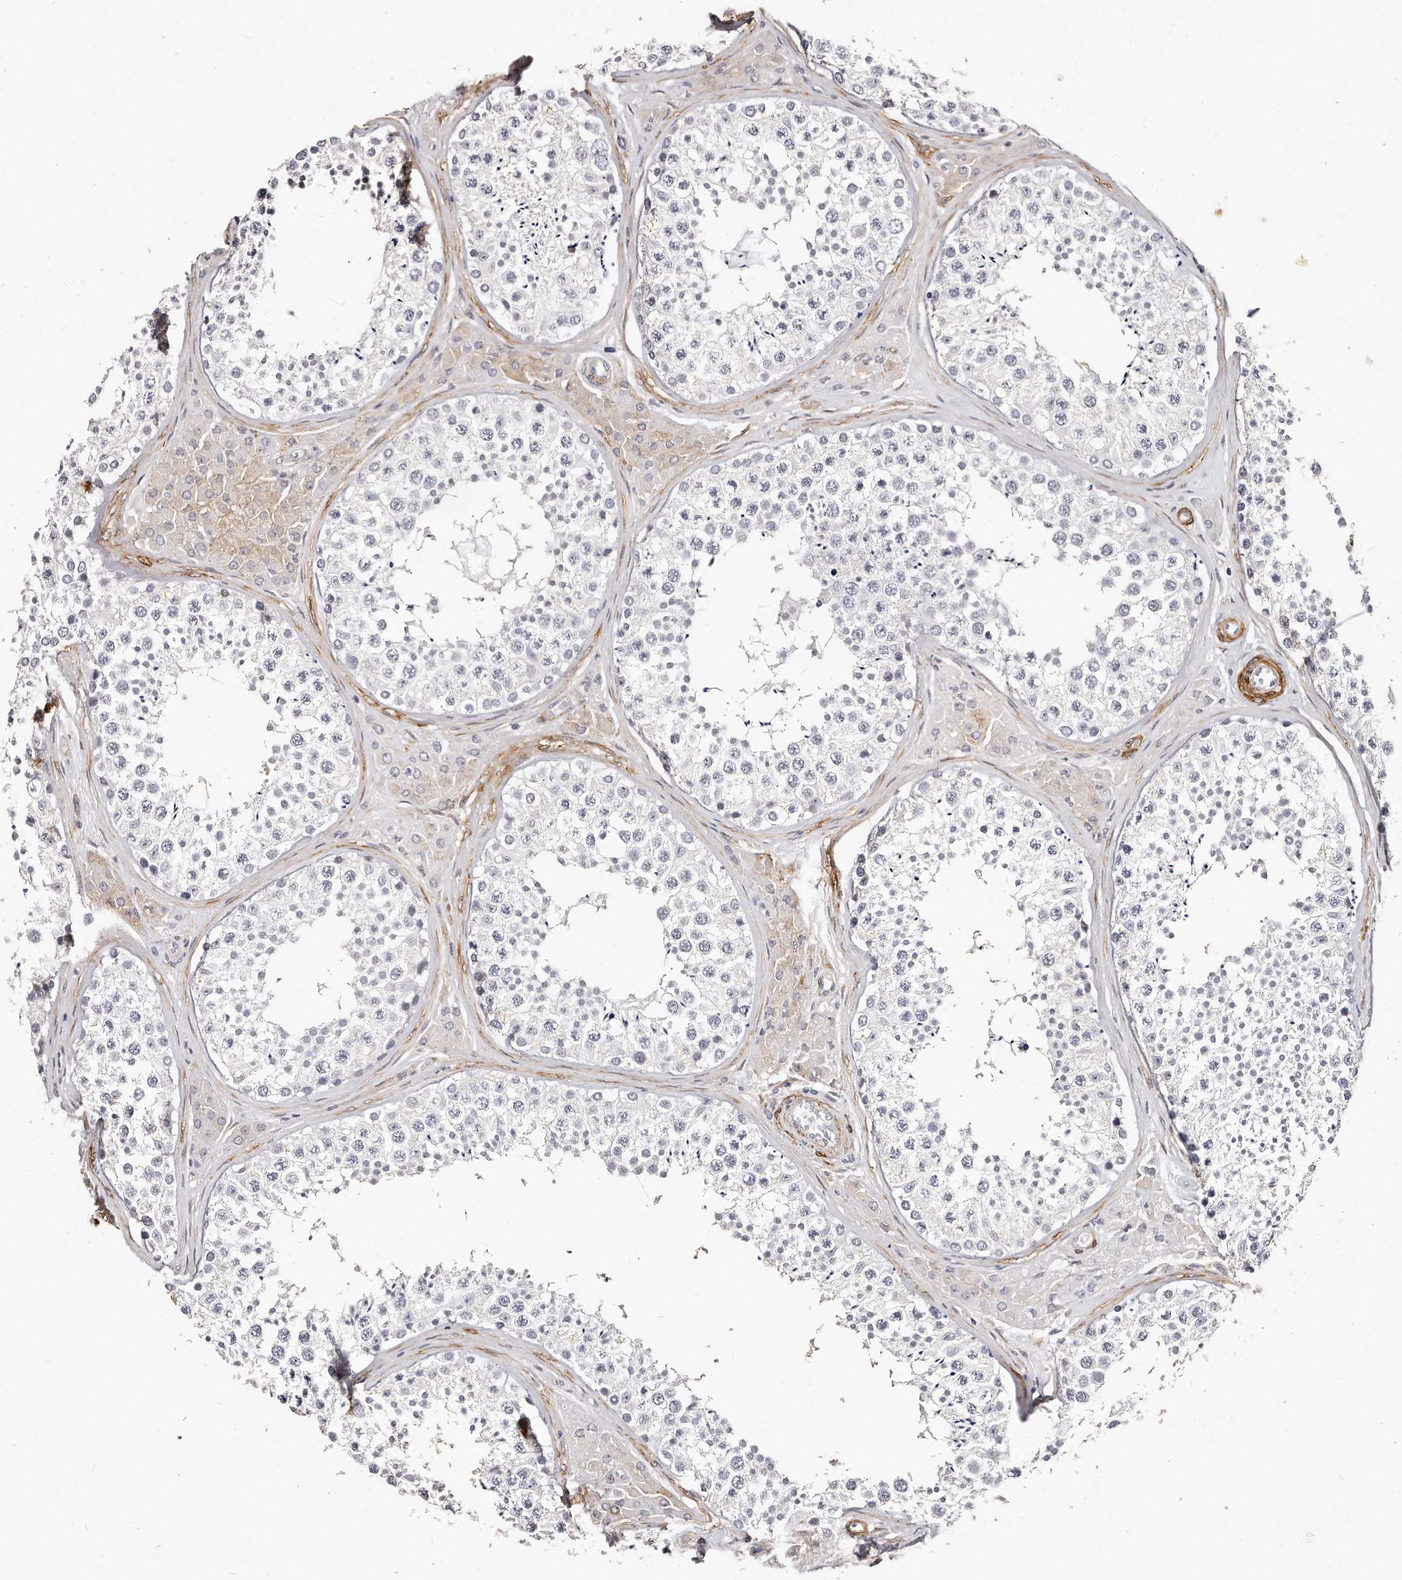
{"staining": {"intensity": "negative", "quantity": "none", "location": "none"}, "tissue": "testis", "cell_type": "Cells in seminiferous ducts", "image_type": "normal", "snomed": [{"axis": "morphology", "description": "Normal tissue, NOS"}, {"axis": "topography", "description": "Testis"}], "caption": "This is a histopathology image of IHC staining of normal testis, which shows no positivity in cells in seminiferous ducts. (DAB (3,3'-diaminobenzidine) IHC with hematoxylin counter stain).", "gene": "LMOD1", "patient": {"sex": "male", "age": 46}}